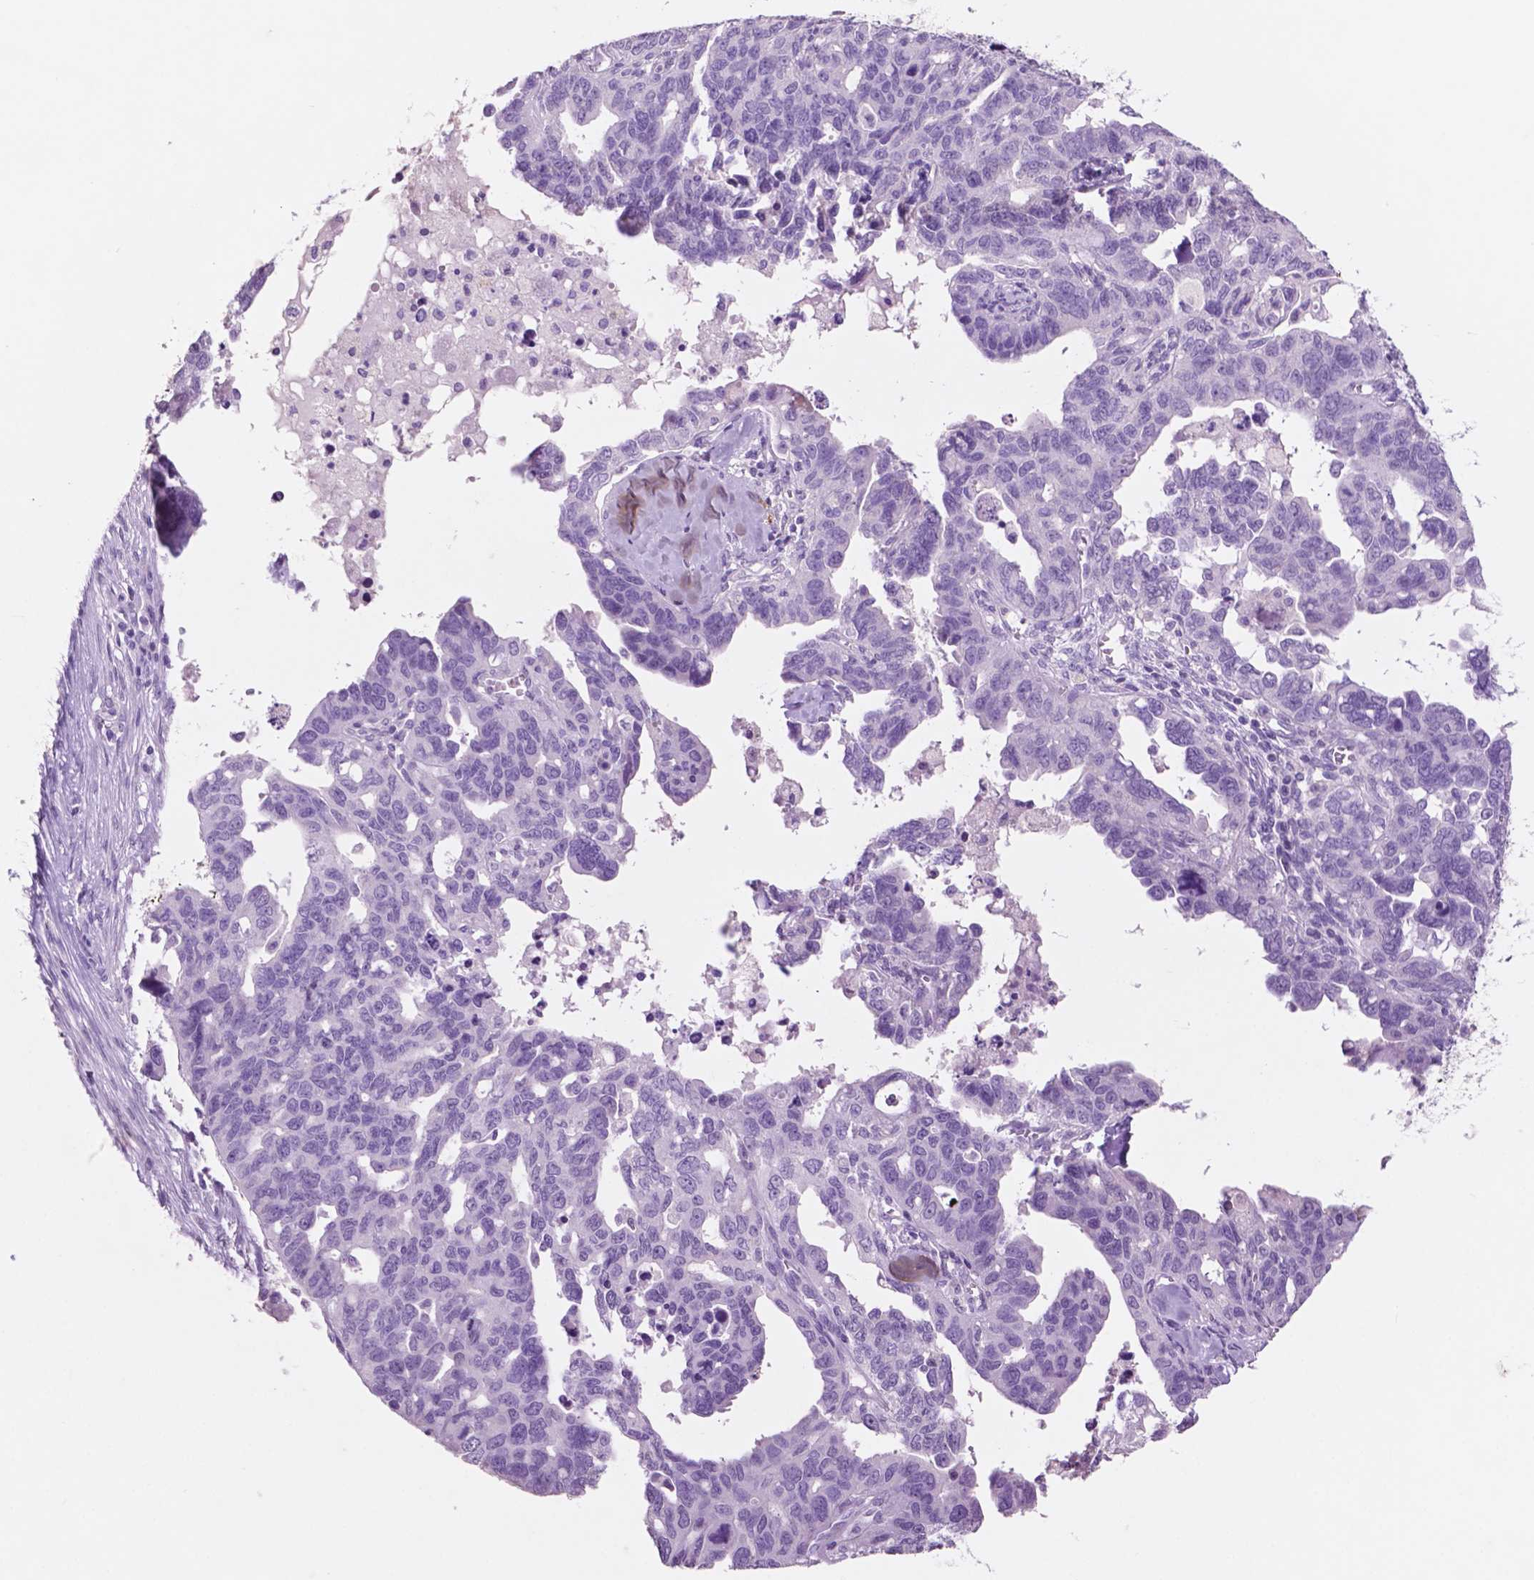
{"staining": {"intensity": "negative", "quantity": "none", "location": "none"}, "tissue": "ovarian cancer", "cell_type": "Tumor cells", "image_type": "cancer", "snomed": [{"axis": "morphology", "description": "Cystadenocarcinoma, serous, NOS"}, {"axis": "topography", "description": "Ovary"}], "caption": "Ovarian cancer was stained to show a protein in brown. There is no significant staining in tumor cells.", "gene": "IDO1", "patient": {"sex": "female", "age": 69}}